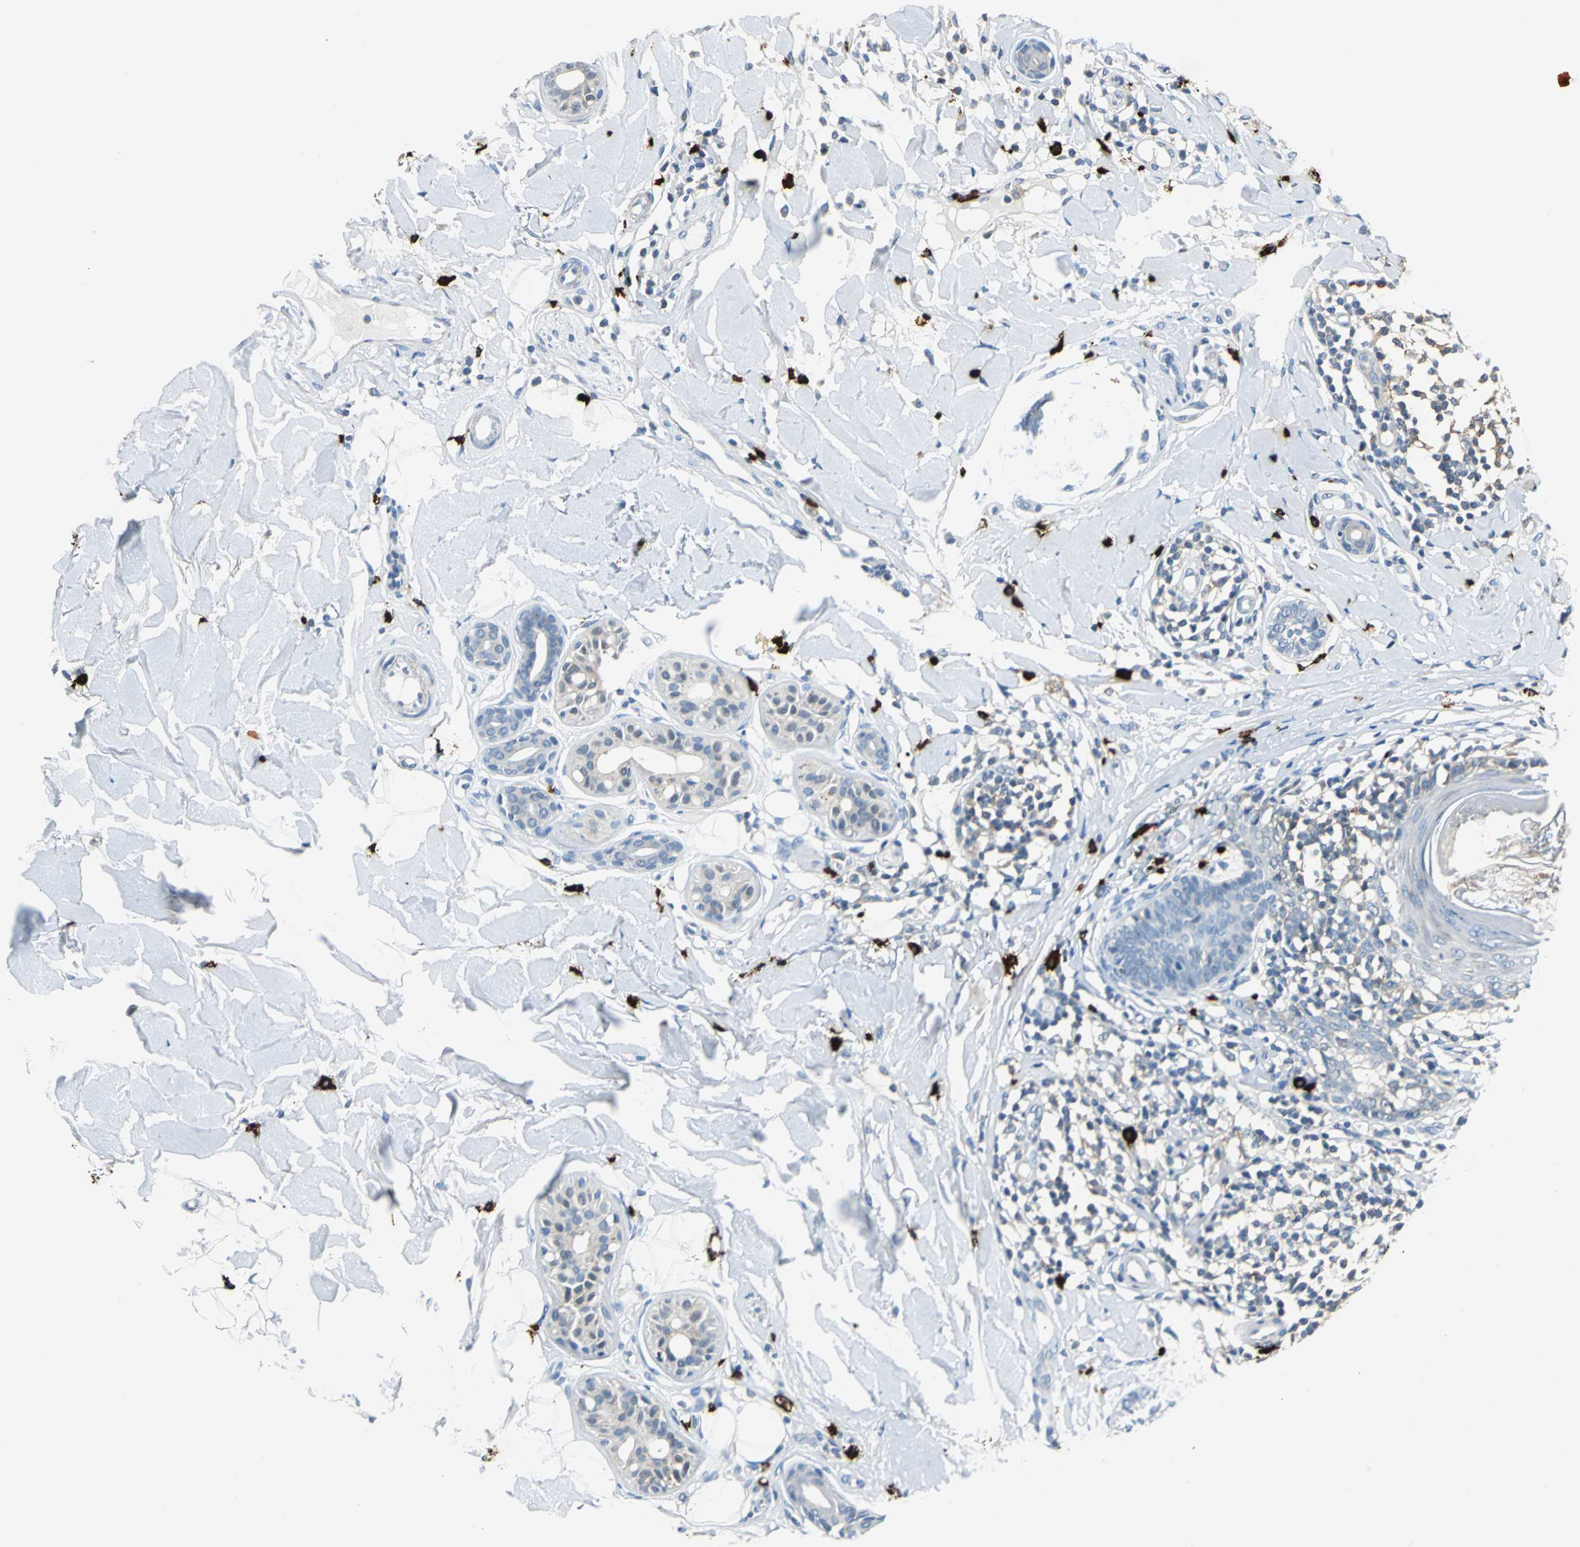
{"staining": {"intensity": "negative", "quantity": "none", "location": "none"}, "tissue": "skin cancer", "cell_type": "Tumor cells", "image_type": "cancer", "snomed": [{"axis": "morphology", "description": "Basal cell carcinoma"}, {"axis": "topography", "description": "Skin"}], "caption": "The image exhibits no staining of tumor cells in skin cancer.", "gene": "CPA3", "patient": {"sex": "female", "age": 58}}